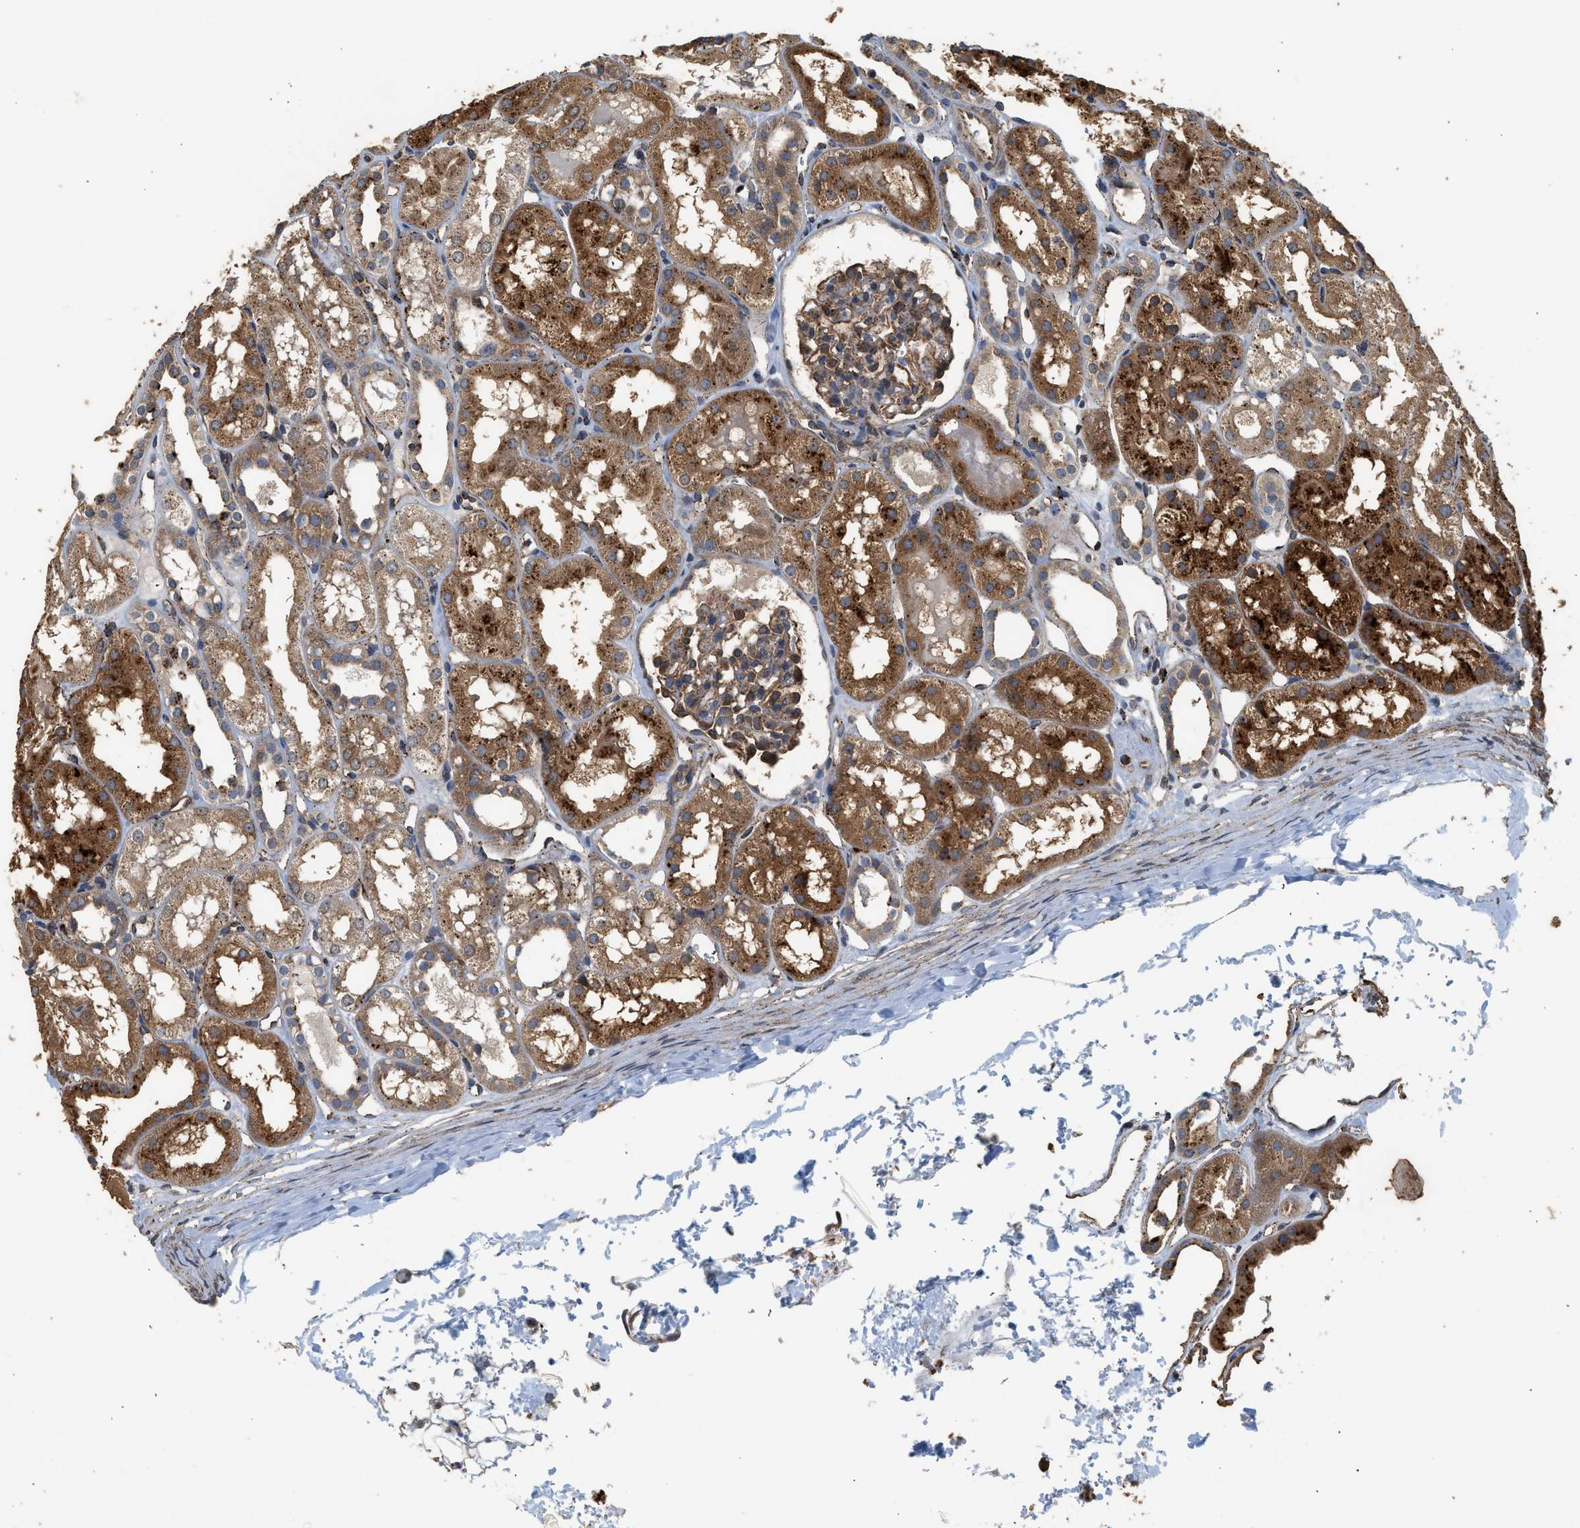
{"staining": {"intensity": "moderate", "quantity": "25%-75%", "location": "cytoplasmic/membranous"}, "tissue": "kidney", "cell_type": "Cells in glomeruli", "image_type": "normal", "snomed": [{"axis": "morphology", "description": "Normal tissue, NOS"}, {"axis": "topography", "description": "Kidney"}, {"axis": "topography", "description": "Urinary bladder"}], "caption": "Kidney stained with a protein marker shows moderate staining in cells in glomeruli.", "gene": "CTSV", "patient": {"sex": "male", "age": 16}}